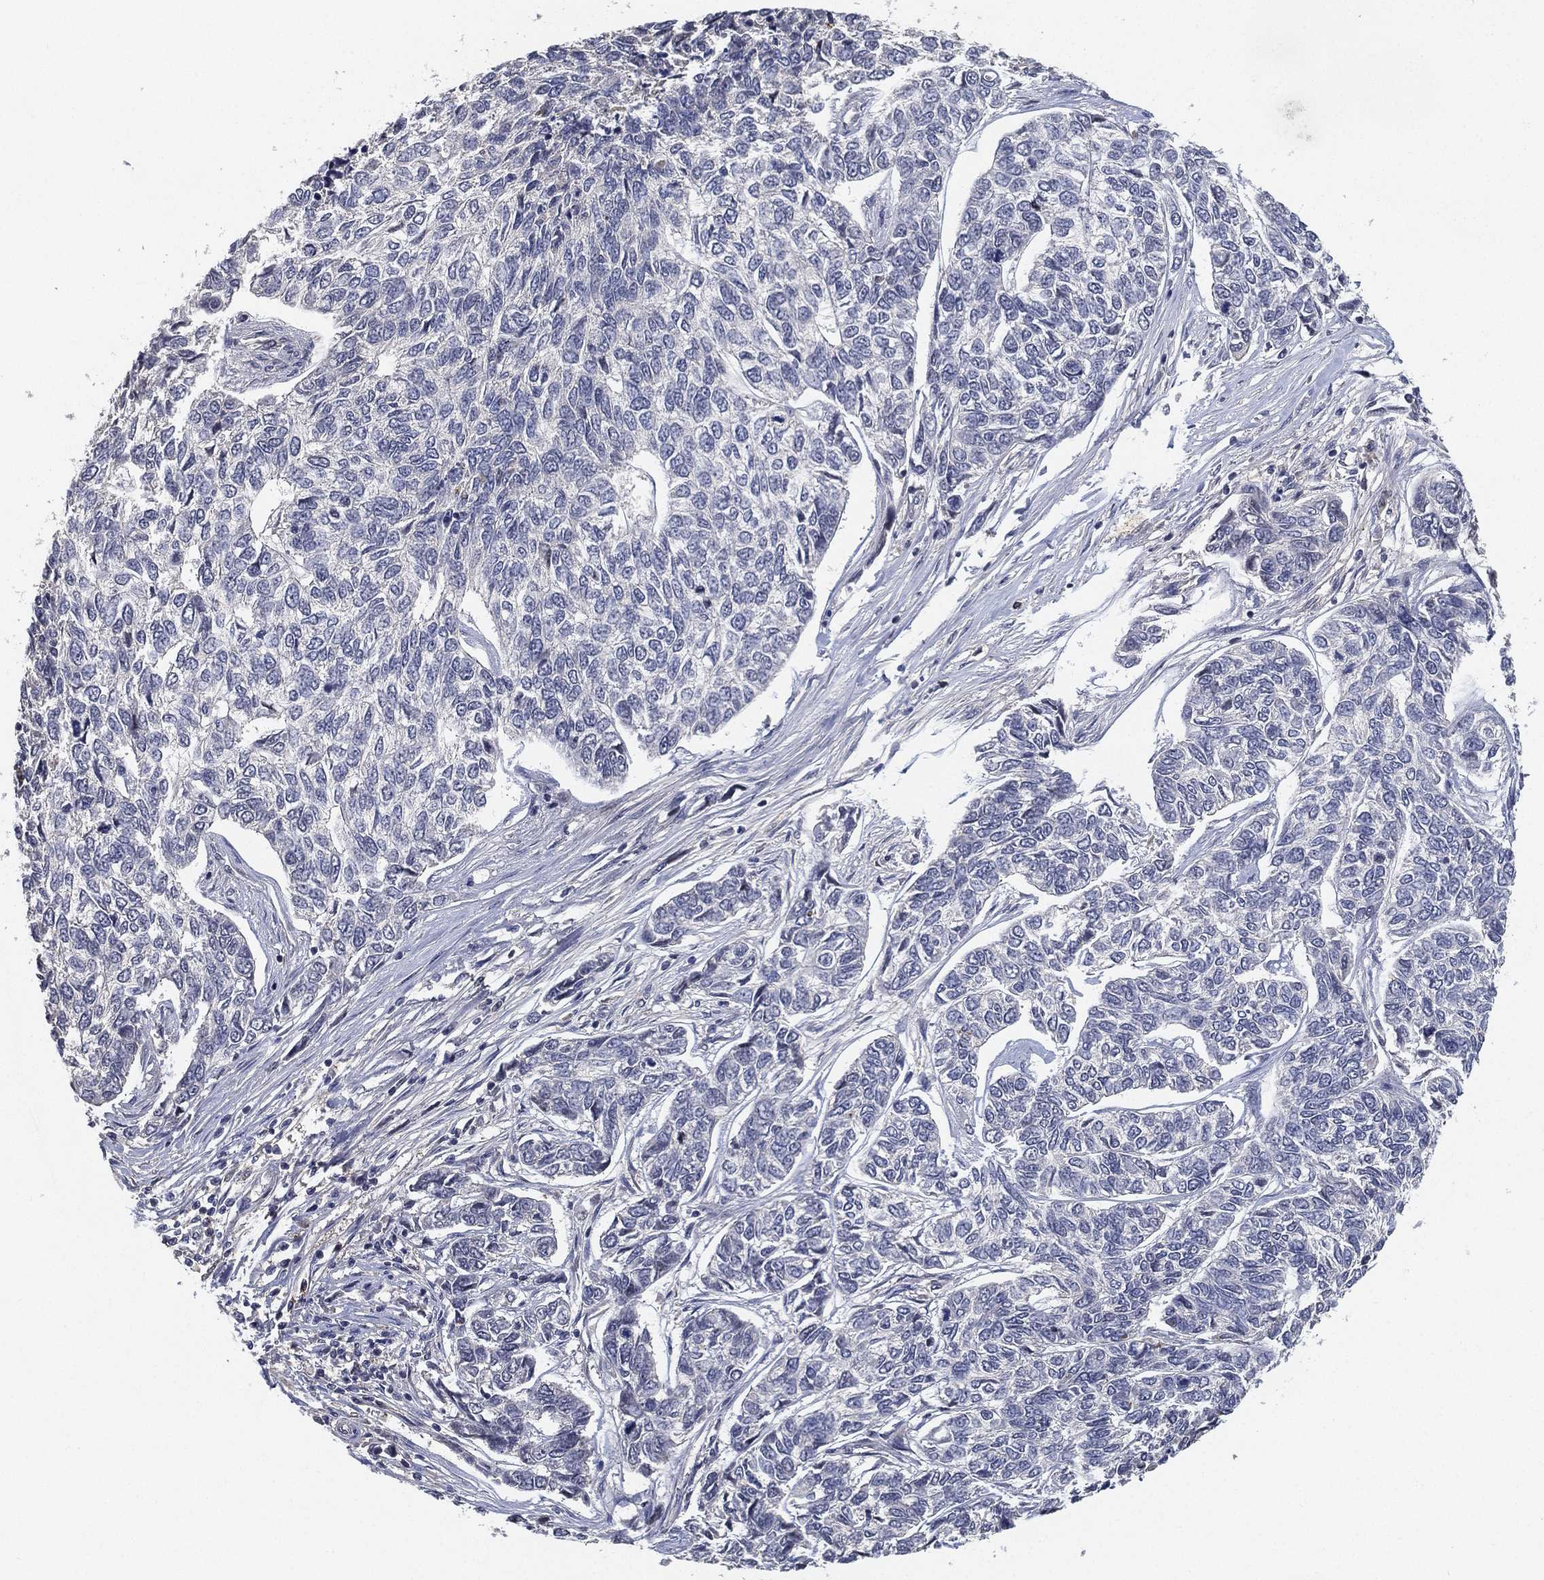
{"staining": {"intensity": "negative", "quantity": "none", "location": "none"}, "tissue": "skin cancer", "cell_type": "Tumor cells", "image_type": "cancer", "snomed": [{"axis": "morphology", "description": "Basal cell carcinoma"}, {"axis": "topography", "description": "Skin"}], "caption": "Basal cell carcinoma (skin) was stained to show a protein in brown. There is no significant staining in tumor cells. (Immunohistochemistry (ihc), brightfield microscopy, high magnification).", "gene": "CFAP251", "patient": {"sex": "female", "age": 65}}